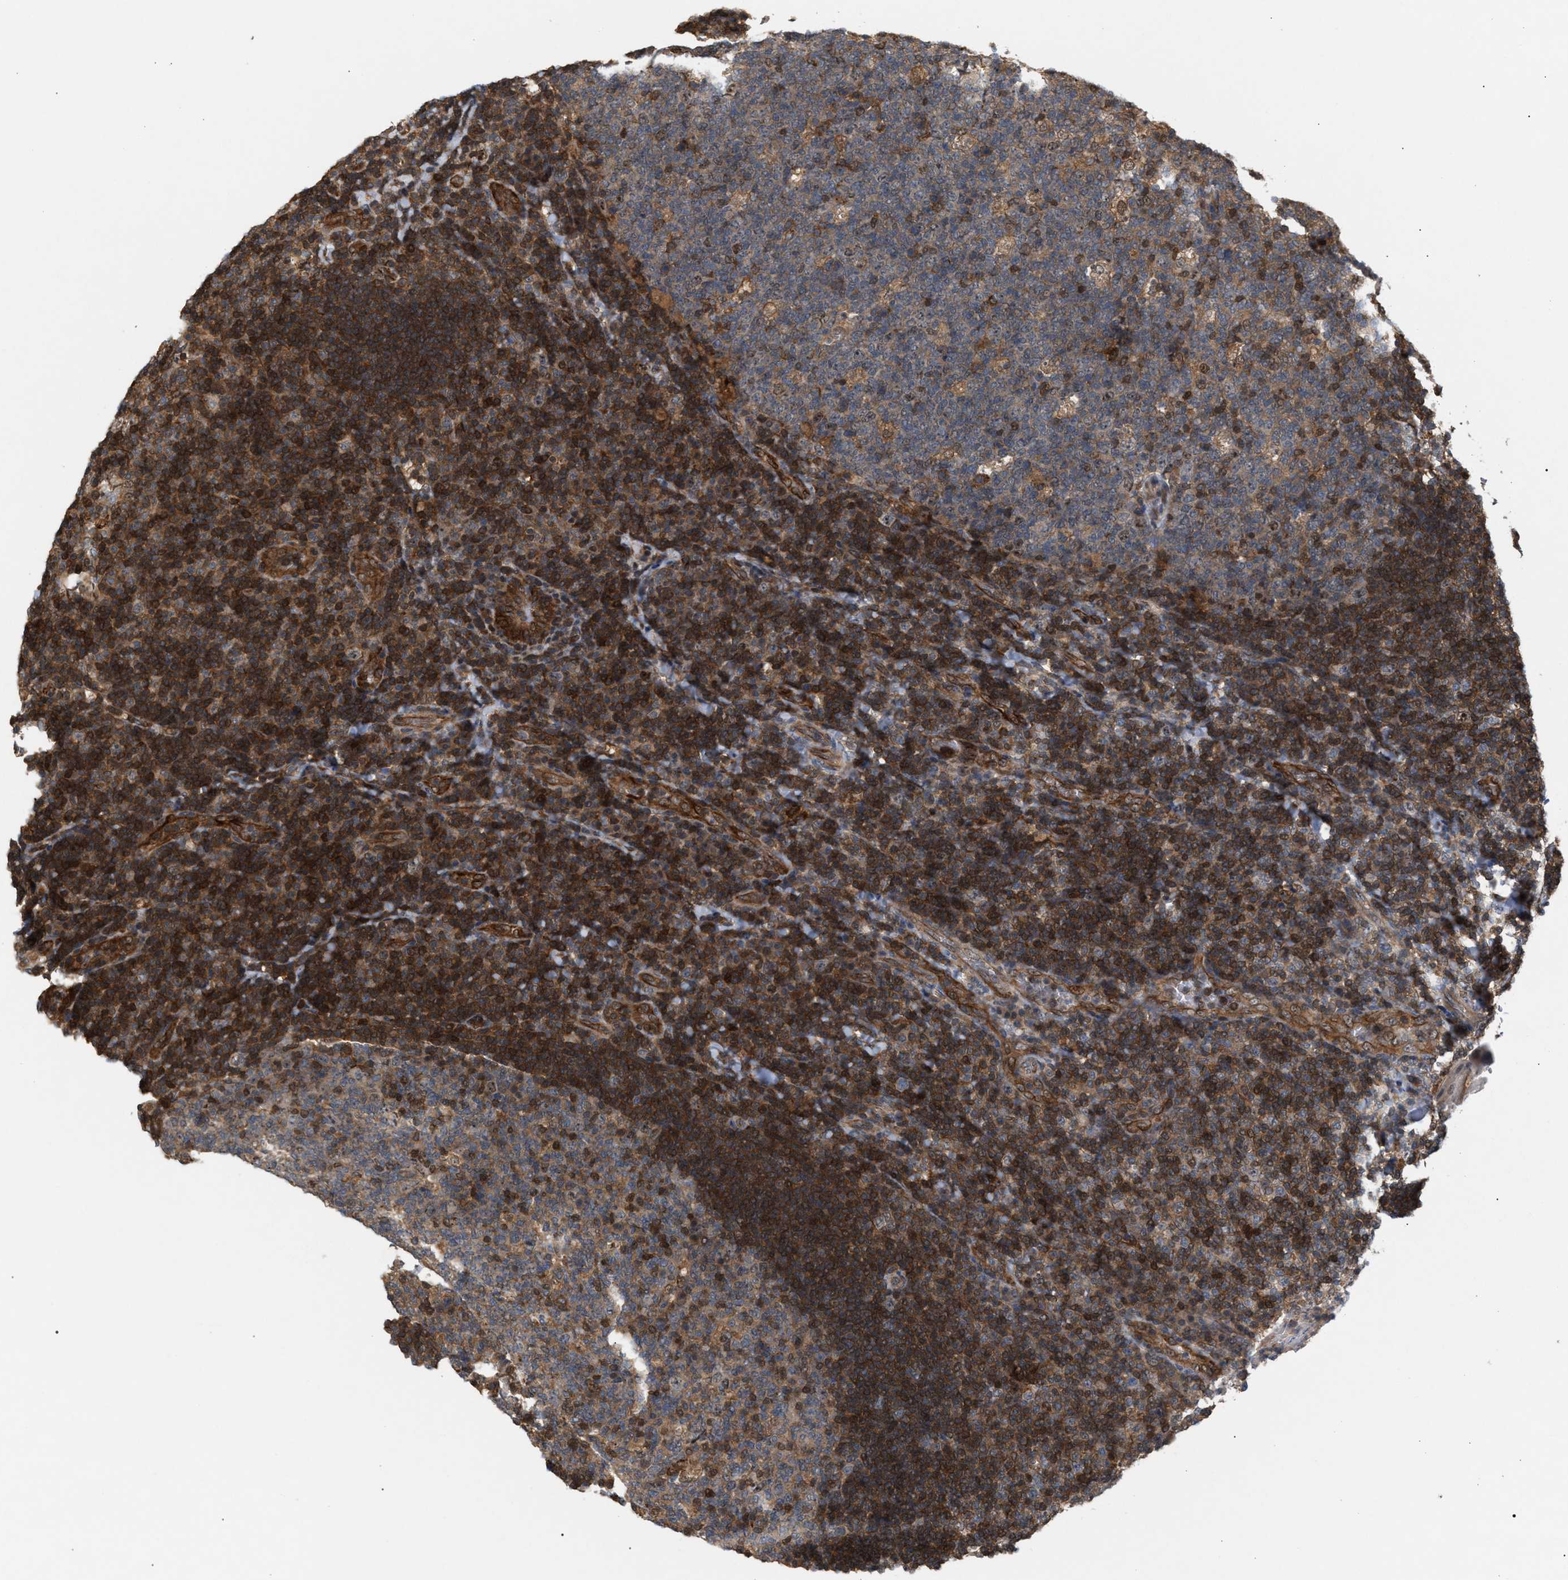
{"staining": {"intensity": "weak", "quantity": "25%-75%", "location": "cytoplasmic/membranous"}, "tissue": "tonsil", "cell_type": "Germinal center cells", "image_type": "normal", "snomed": [{"axis": "morphology", "description": "Normal tissue, NOS"}, {"axis": "topography", "description": "Tonsil"}], "caption": "Protein staining of unremarkable tonsil displays weak cytoplasmic/membranous positivity in about 25%-75% of germinal center cells. (DAB IHC with brightfield microscopy, high magnification).", "gene": "GLOD4", "patient": {"sex": "male", "age": 17}}